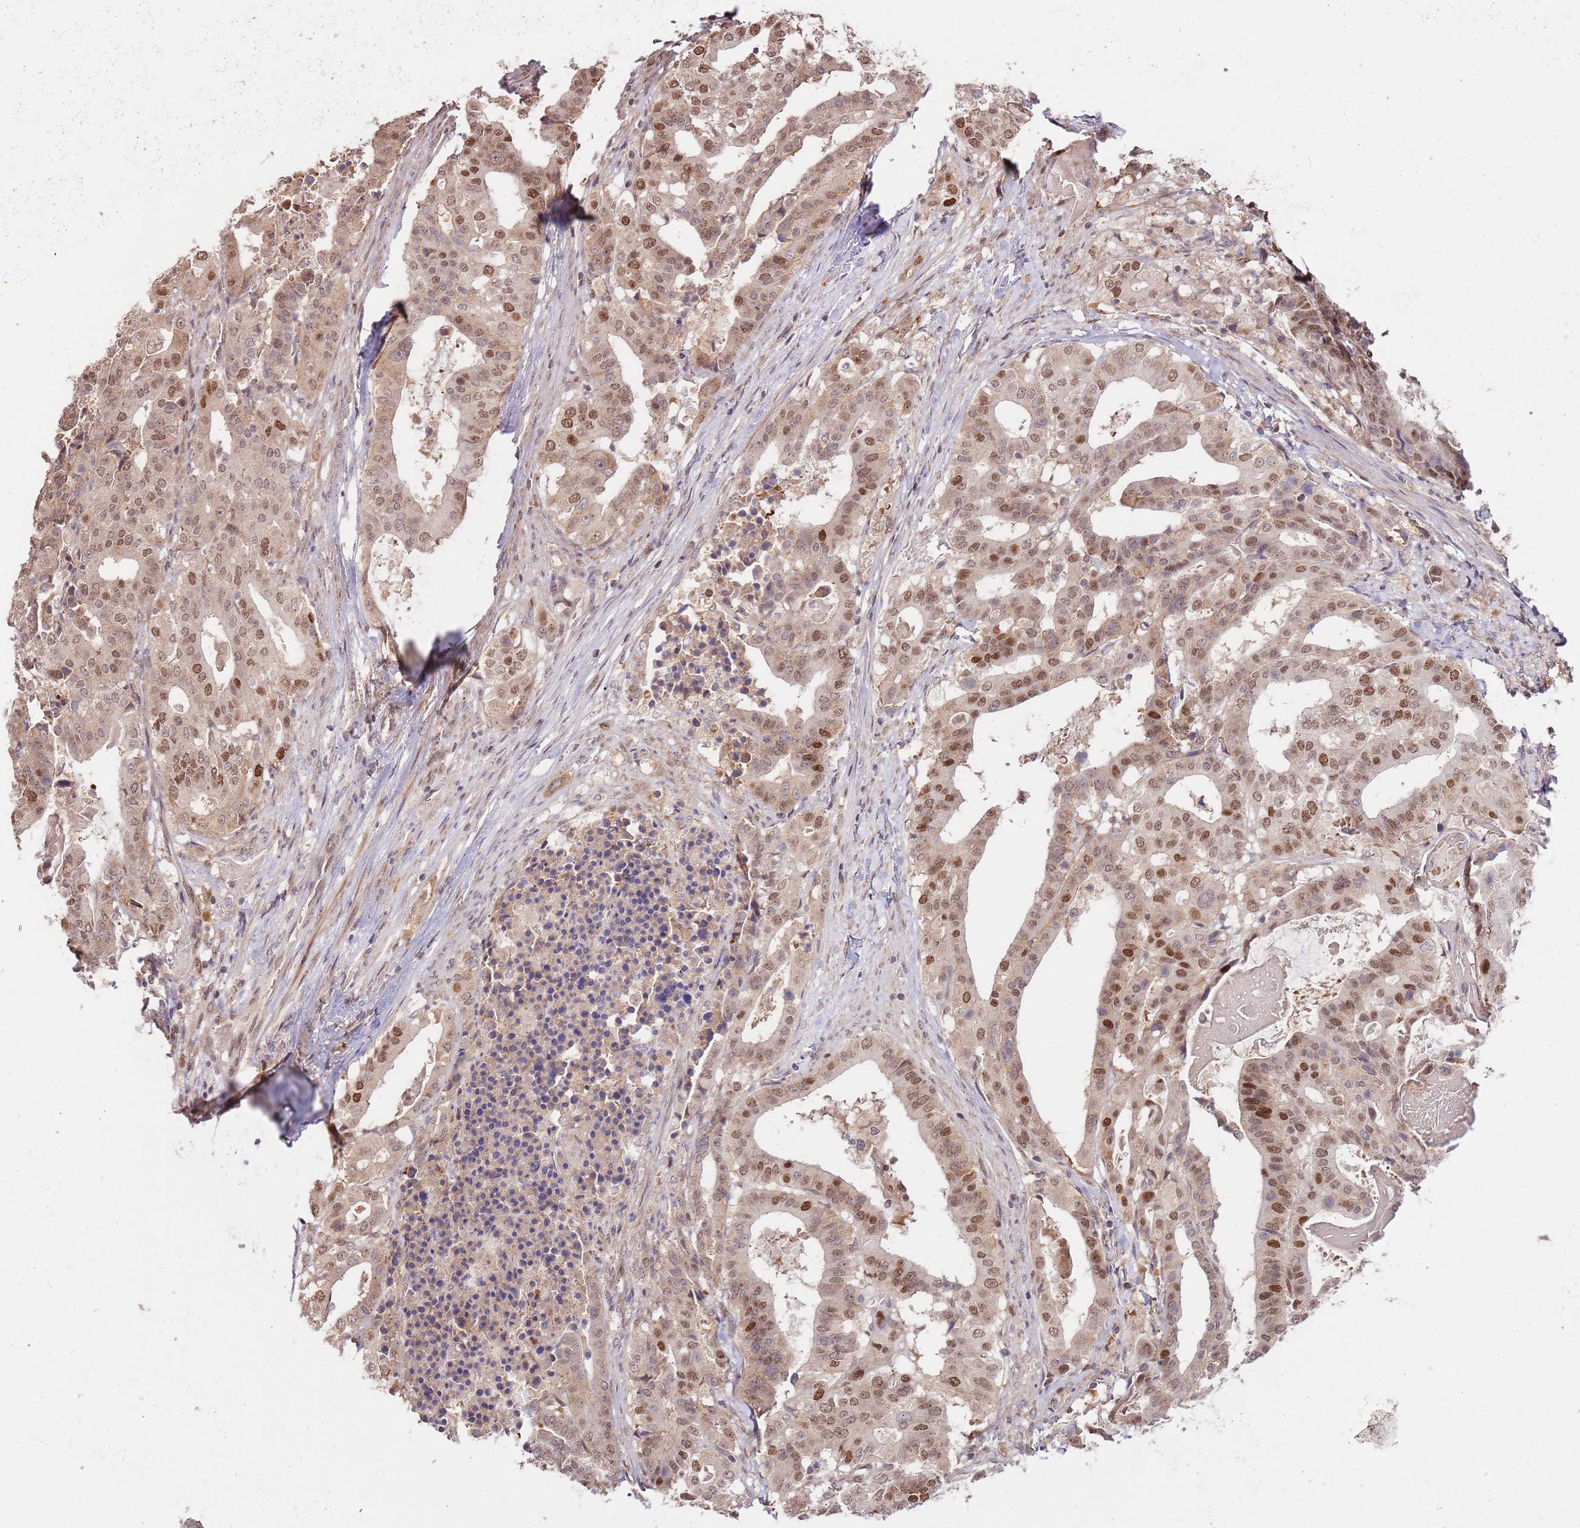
{"staining": {"intensity": "moderate", "quantity": "25%-75%", "location": "nuclear"}, "tissue": "stomach cancer", "cell_type": "Tumor cells", "image_type": "cancer", "snomed": [{"axis": "morphology", "description": "Adenocarcinoma, NOS"}, {"axis": "topography", "description": "Stomach"}], "caption": "Protein expression analysis of human adenocarcinoma (stomach) reveals moderate nuclear expression in about 25%-75% of tumor cells.", "gene": "RIF1", "patient": {"sex": "male", "age": 48}}